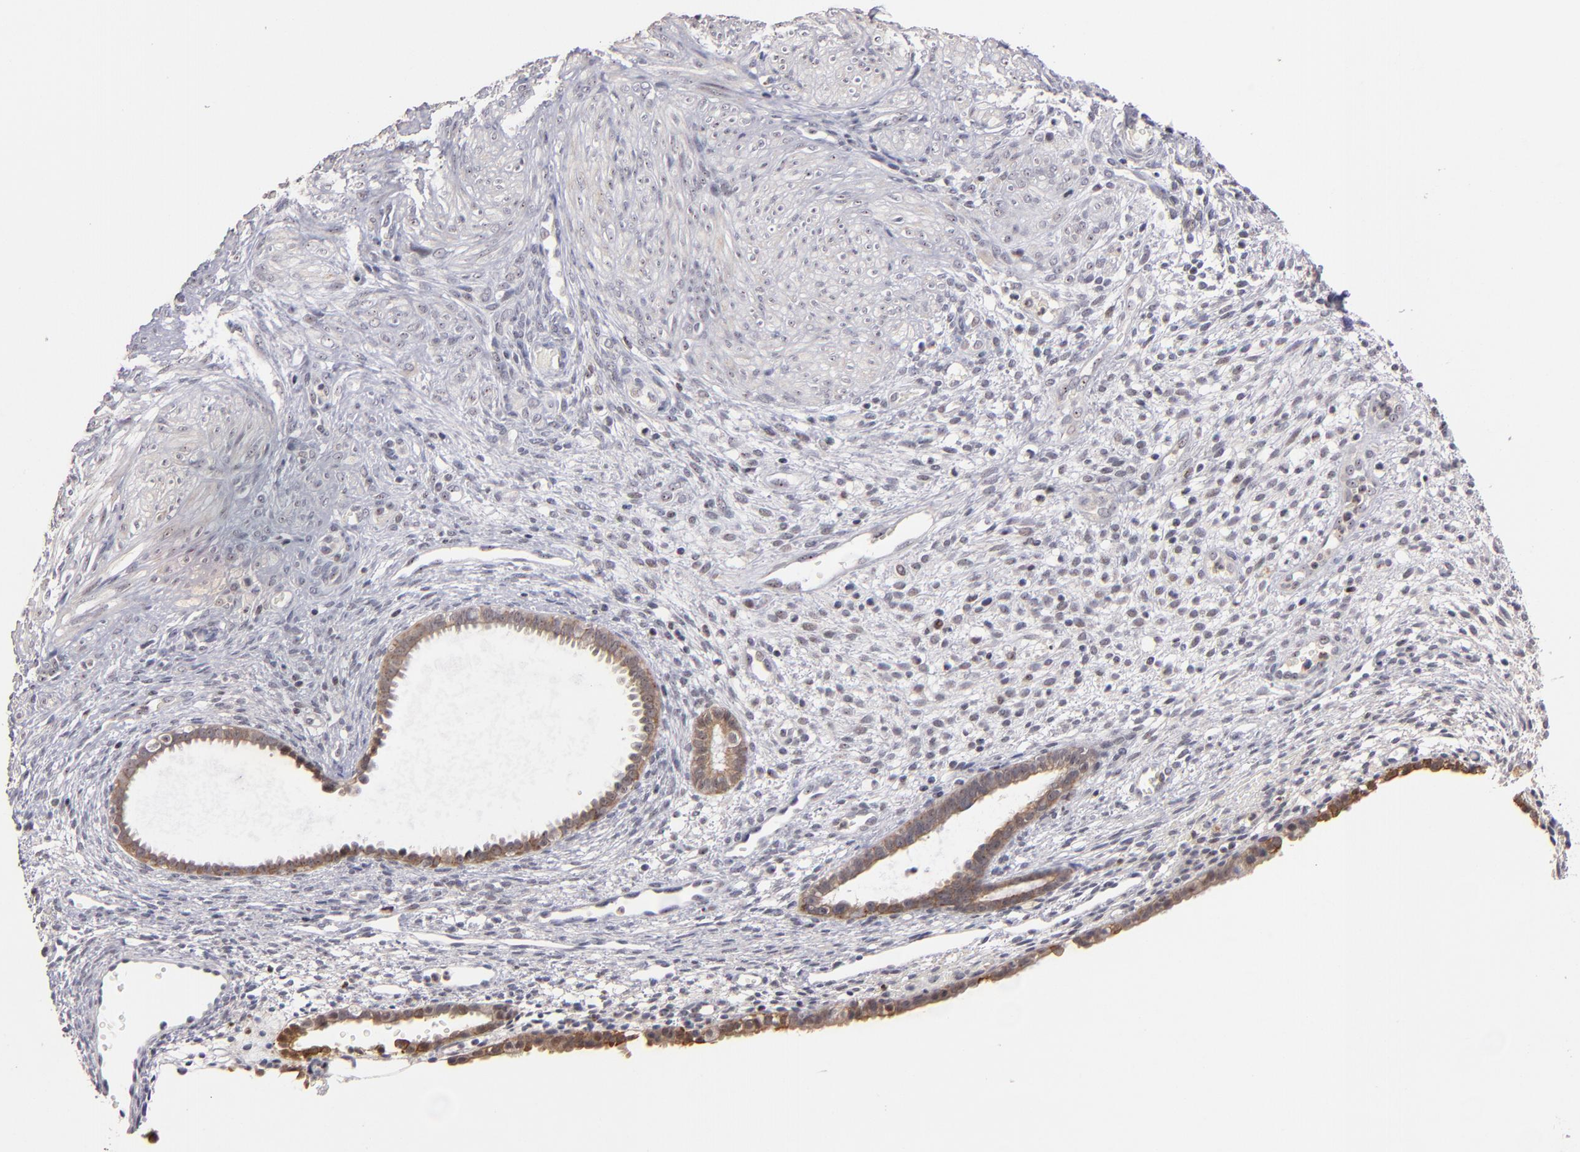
{"staining": {"intensity": "negative", "quantity": "none", "location": "none"}, "tissue": "endometrium", "cell_type": "Cells in endometrial stroma", "image_type": "normal", "snomed": [{"axis": "morphology", "description": "Normal tissue, NOS"}, {"axis": "topography", "description": "Endometrium"}], "caption": "High magnification brightfield microscopy of normal endometrium stained with DAB (brown) and counterstained with hematoxylin (blue): cells in endometrial stroma show no significant positivity. (DAB IHC, high magnification).", "gene": "PCNX4", "patient": {"sex": "female", "age": 72}}